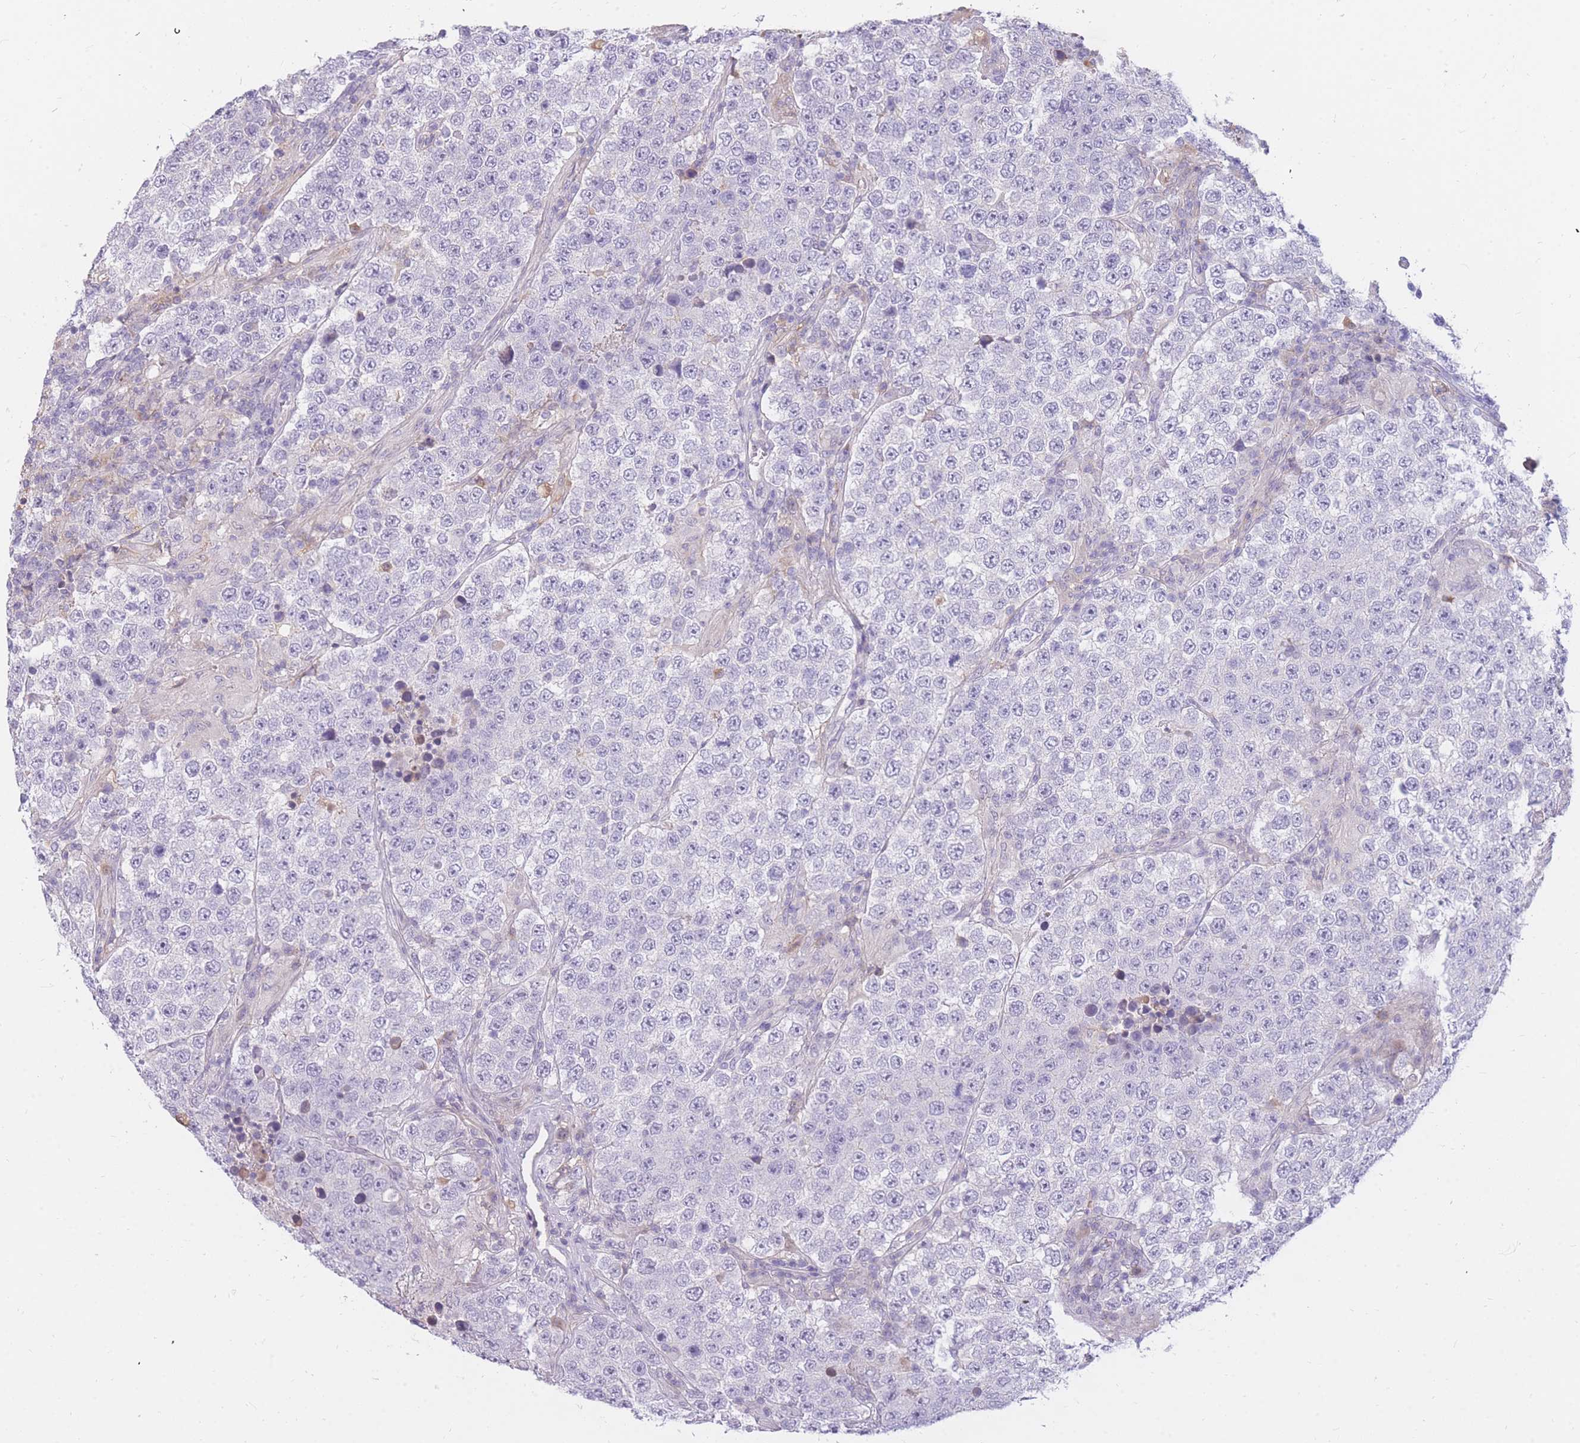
{"staining": {"intensity": "negative", "quantity": "none", "location": "none"}, "tissue": "testis cancer", "cell_type": "Tumor cells", "image_type": "cancer", "snomed": [{"axis": "morphology", "description": "Normal tissue, NOS"}, {"axis": "morphology", "description": "Urothelial carcinoma, High grade"}, {"axis": "morphology", "description": "Seminoma, NOS"}, {"axis": "morphology", "description": "Carcinoma, Embryonal, NOS"}, {"axis": "topography", "description": "Urinary bladder"}, {"axis": "topography", "description": "Testis"}], "caption": "Photomicrograph shows no protein staining in tumor cells of testis seminoma tissue.", "gene": "TPSD1", "patient": {"sex": "male", "age": 41}}